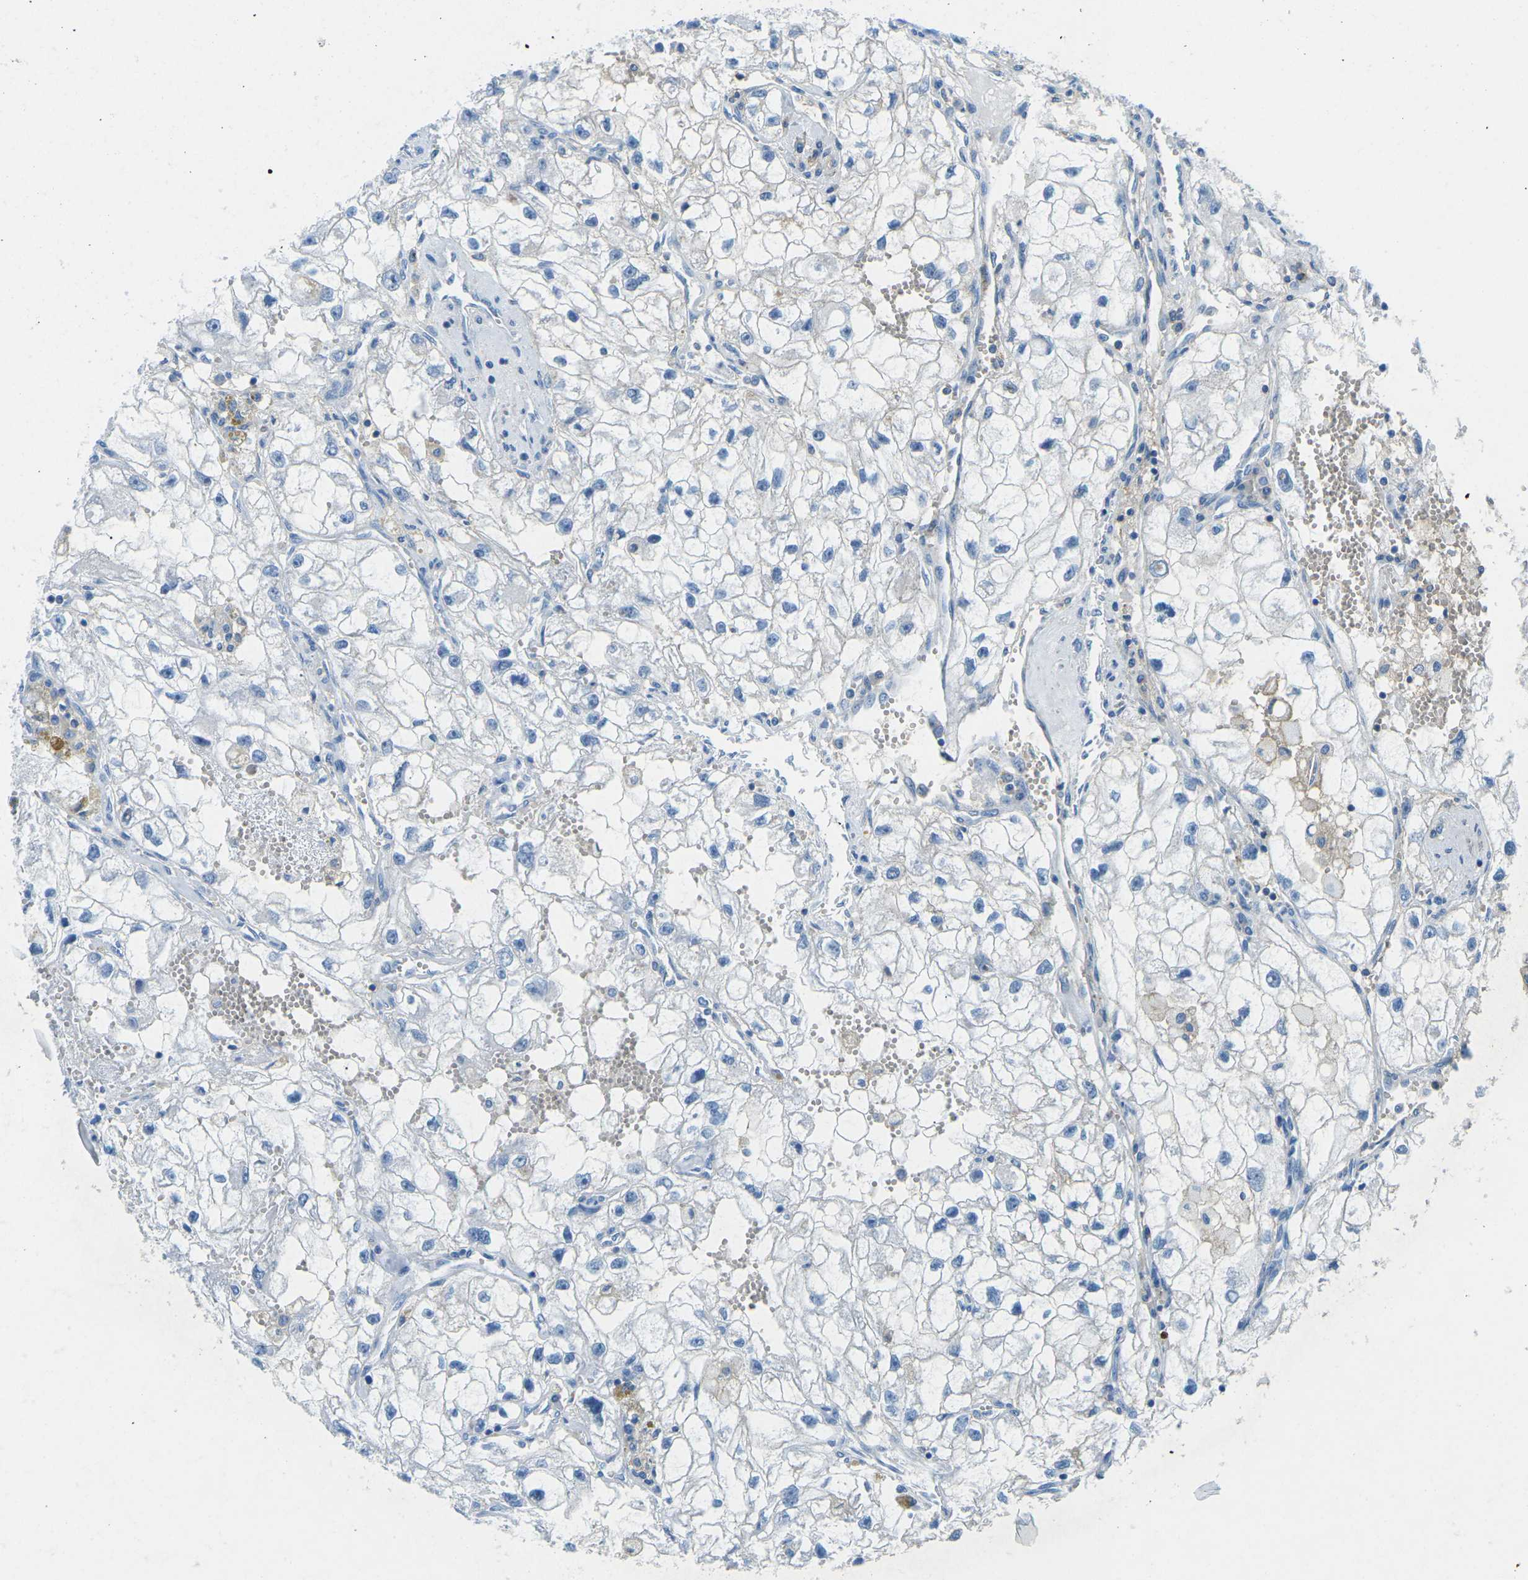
{"staining": {"intensity": "negative", "quantity": "none", "location": "none"}, "tissue": "renal cancer", "cell_type": "Tumor cells", "image_type": "cancer", "snomed": [{"axis": "morphology", "description": "Adenocarcinoma, NOS"}, {"axis": "topography", "description": "Kidney"}], "caption": "The micrograph demonstrates no significant staining in tumor cells of renal cancer.", "gene": "CD47", "patient": {"sex": "female", "age": 70}}